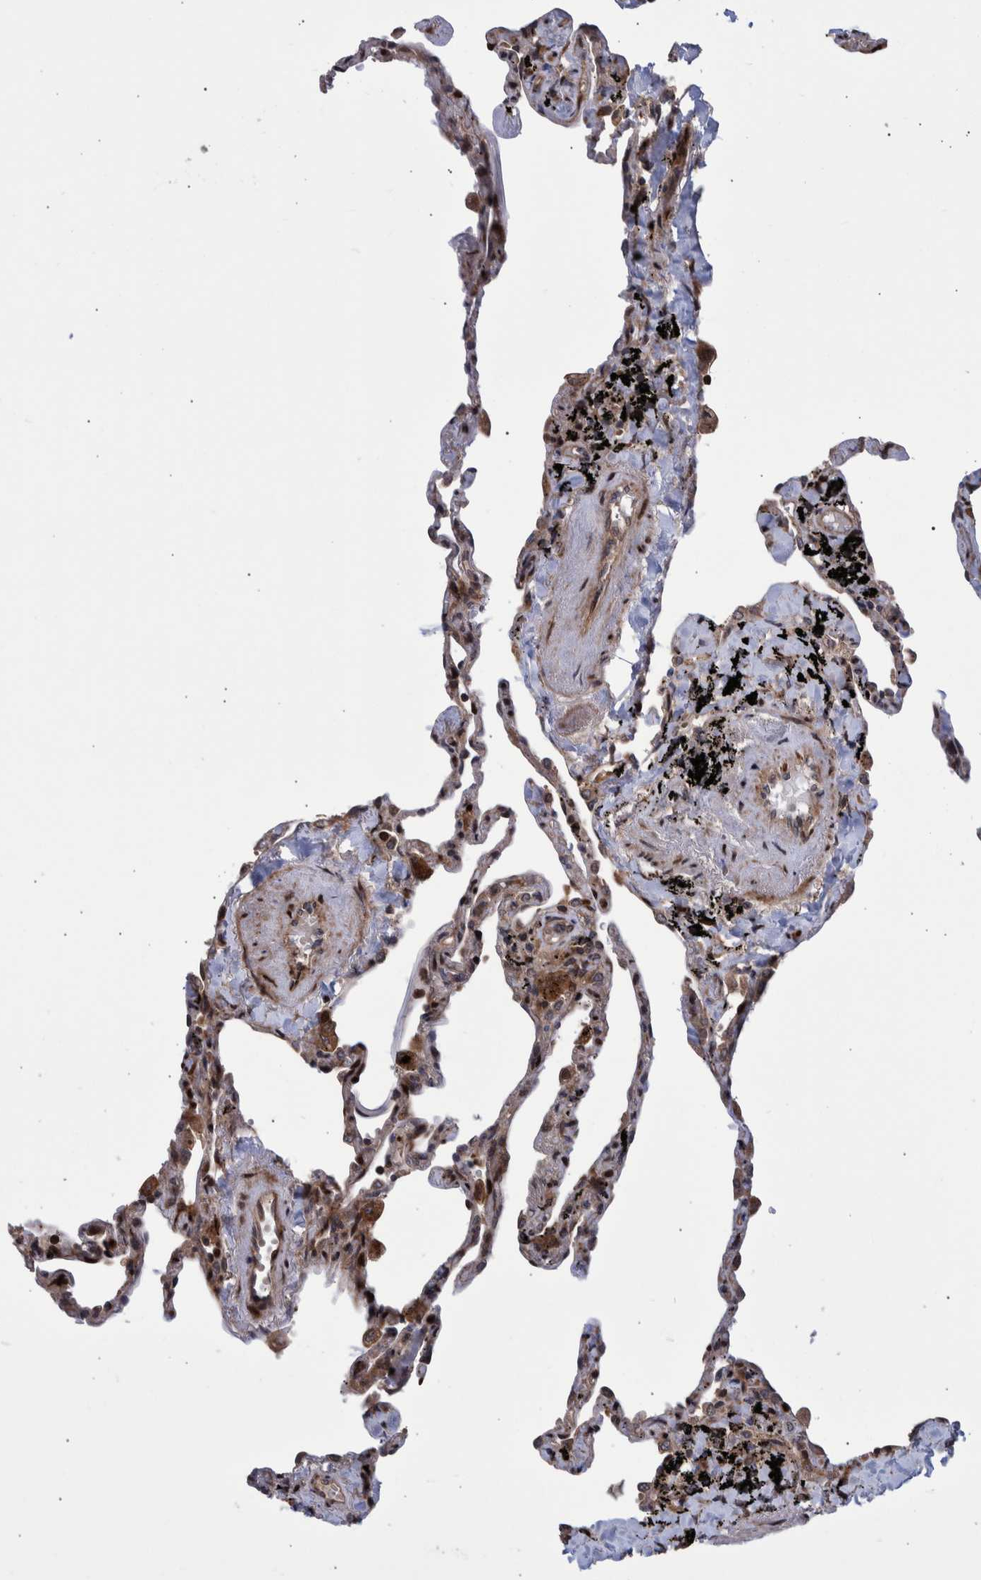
{"staining": {"intensity": "moderate", "quantity": ">75%", "location": "cytoplasmic/membranous,nuclear"}, "tissue": "lung", "cell_type": "Alveolar cells", "image_type": "normal", "snomed": [{"axis": "morphology", "description": "Normal tissue, NOS"}, {"axis": "topography", "description": "Lung"}], "caption": "Protein expression analysis of benign lung demonstrates moderate cytoplasmic/membranous,nuclear expression in approximately >75% of alveolar cells.", "gene": "SHISA6", "patient": {"sex": "male", "age": 59}}